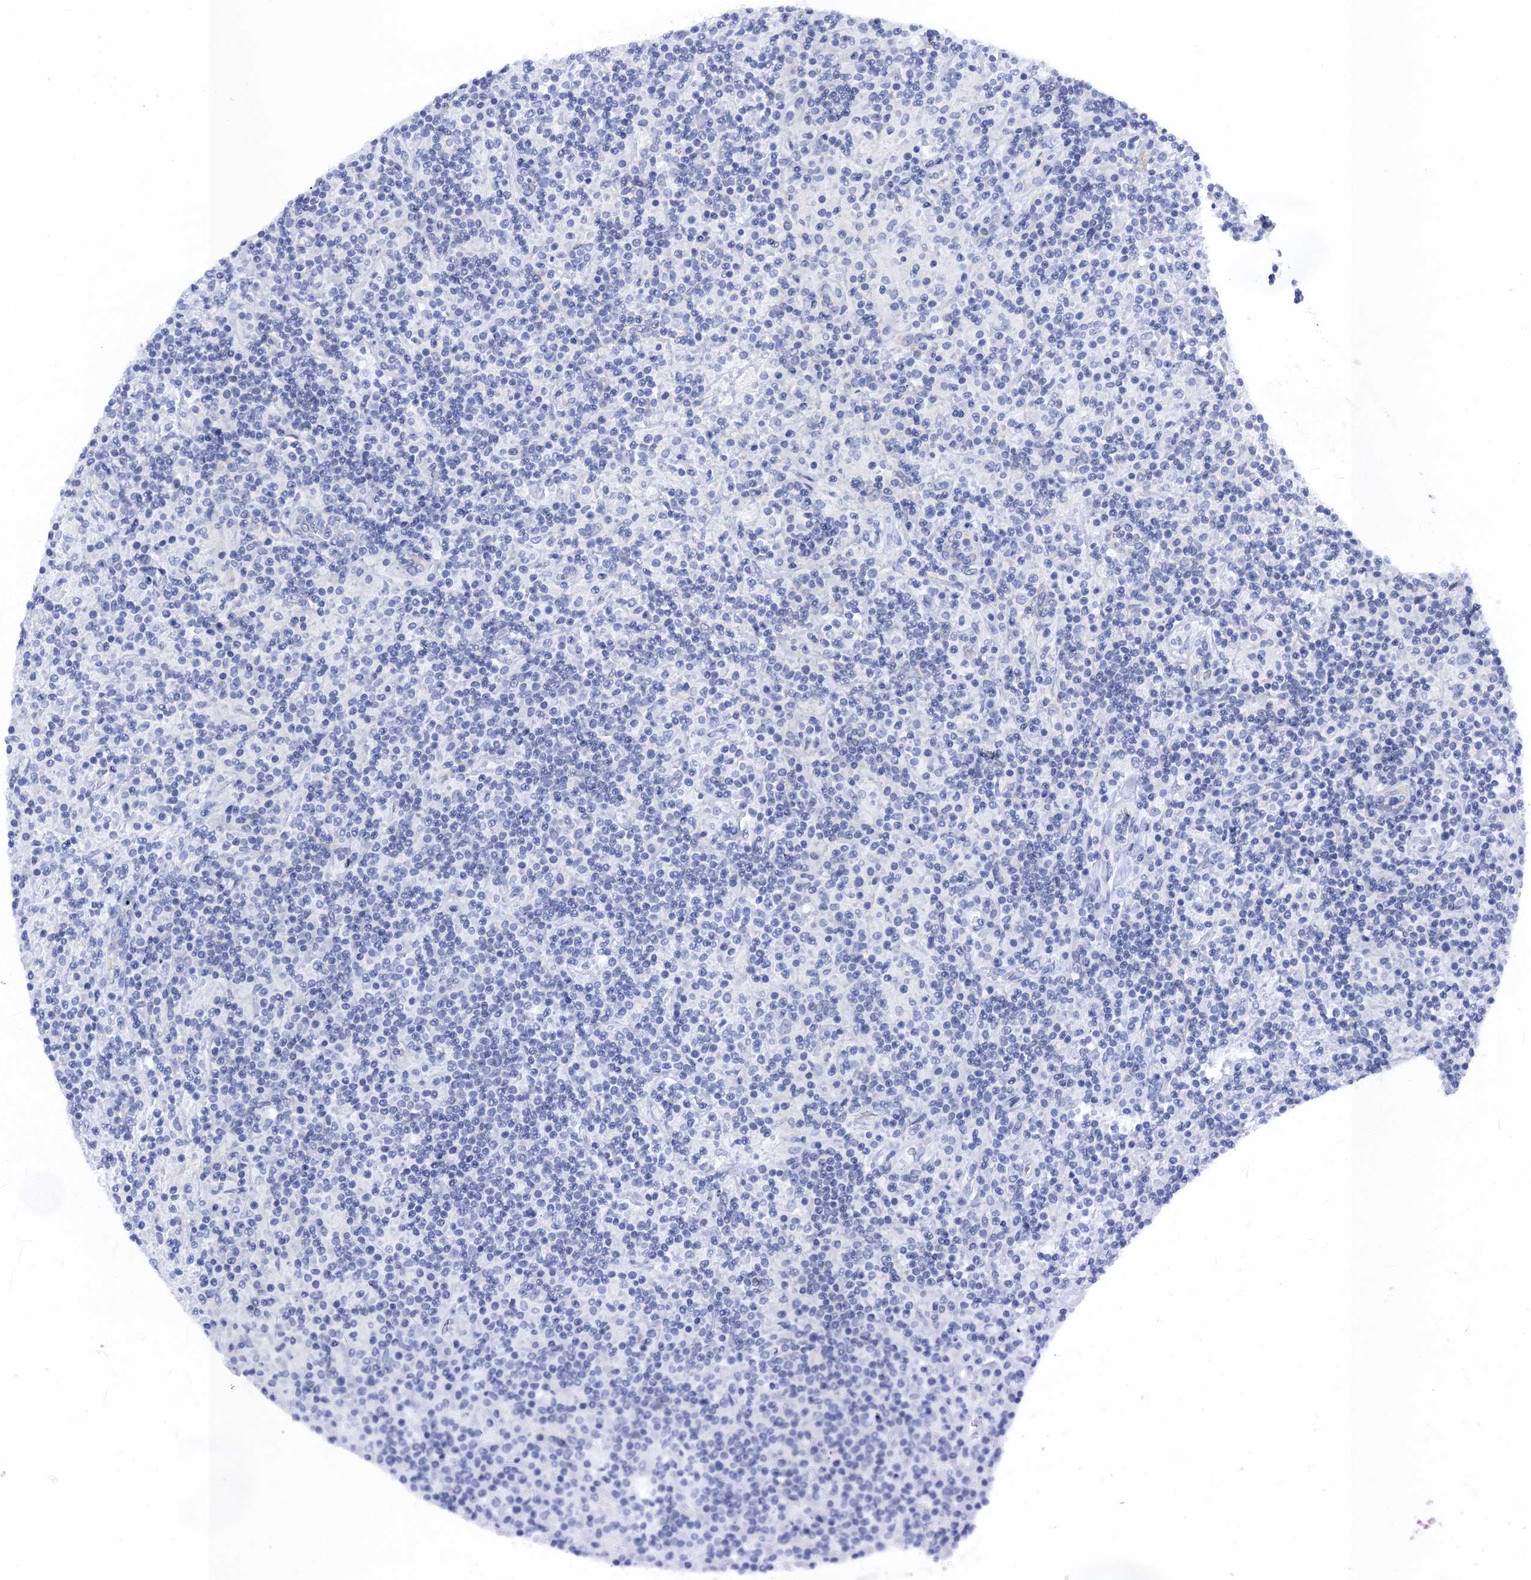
{"staining": {"intensity": "negative", "quantity": "none", "location": "none"}, "tissue": "lymphoma", "cell_type": "Tumor cells", "image_type": "cancer", "snomed": [{"axis": "morphology", "description": "Hodgkin's disease, NOS"}, {"axis": "topography", "description": "Lymph node"}], "caption": "Lymphoma was stained to show a protein in brown. There is no significant expression in tumor cells. (DAB (3,3'-diaminobenzidine) immunohistochemistry visualized using brightfield microscopy, high magnification).", "gene": "CALML5", "patient": {"sex": "male", "age": 70}}